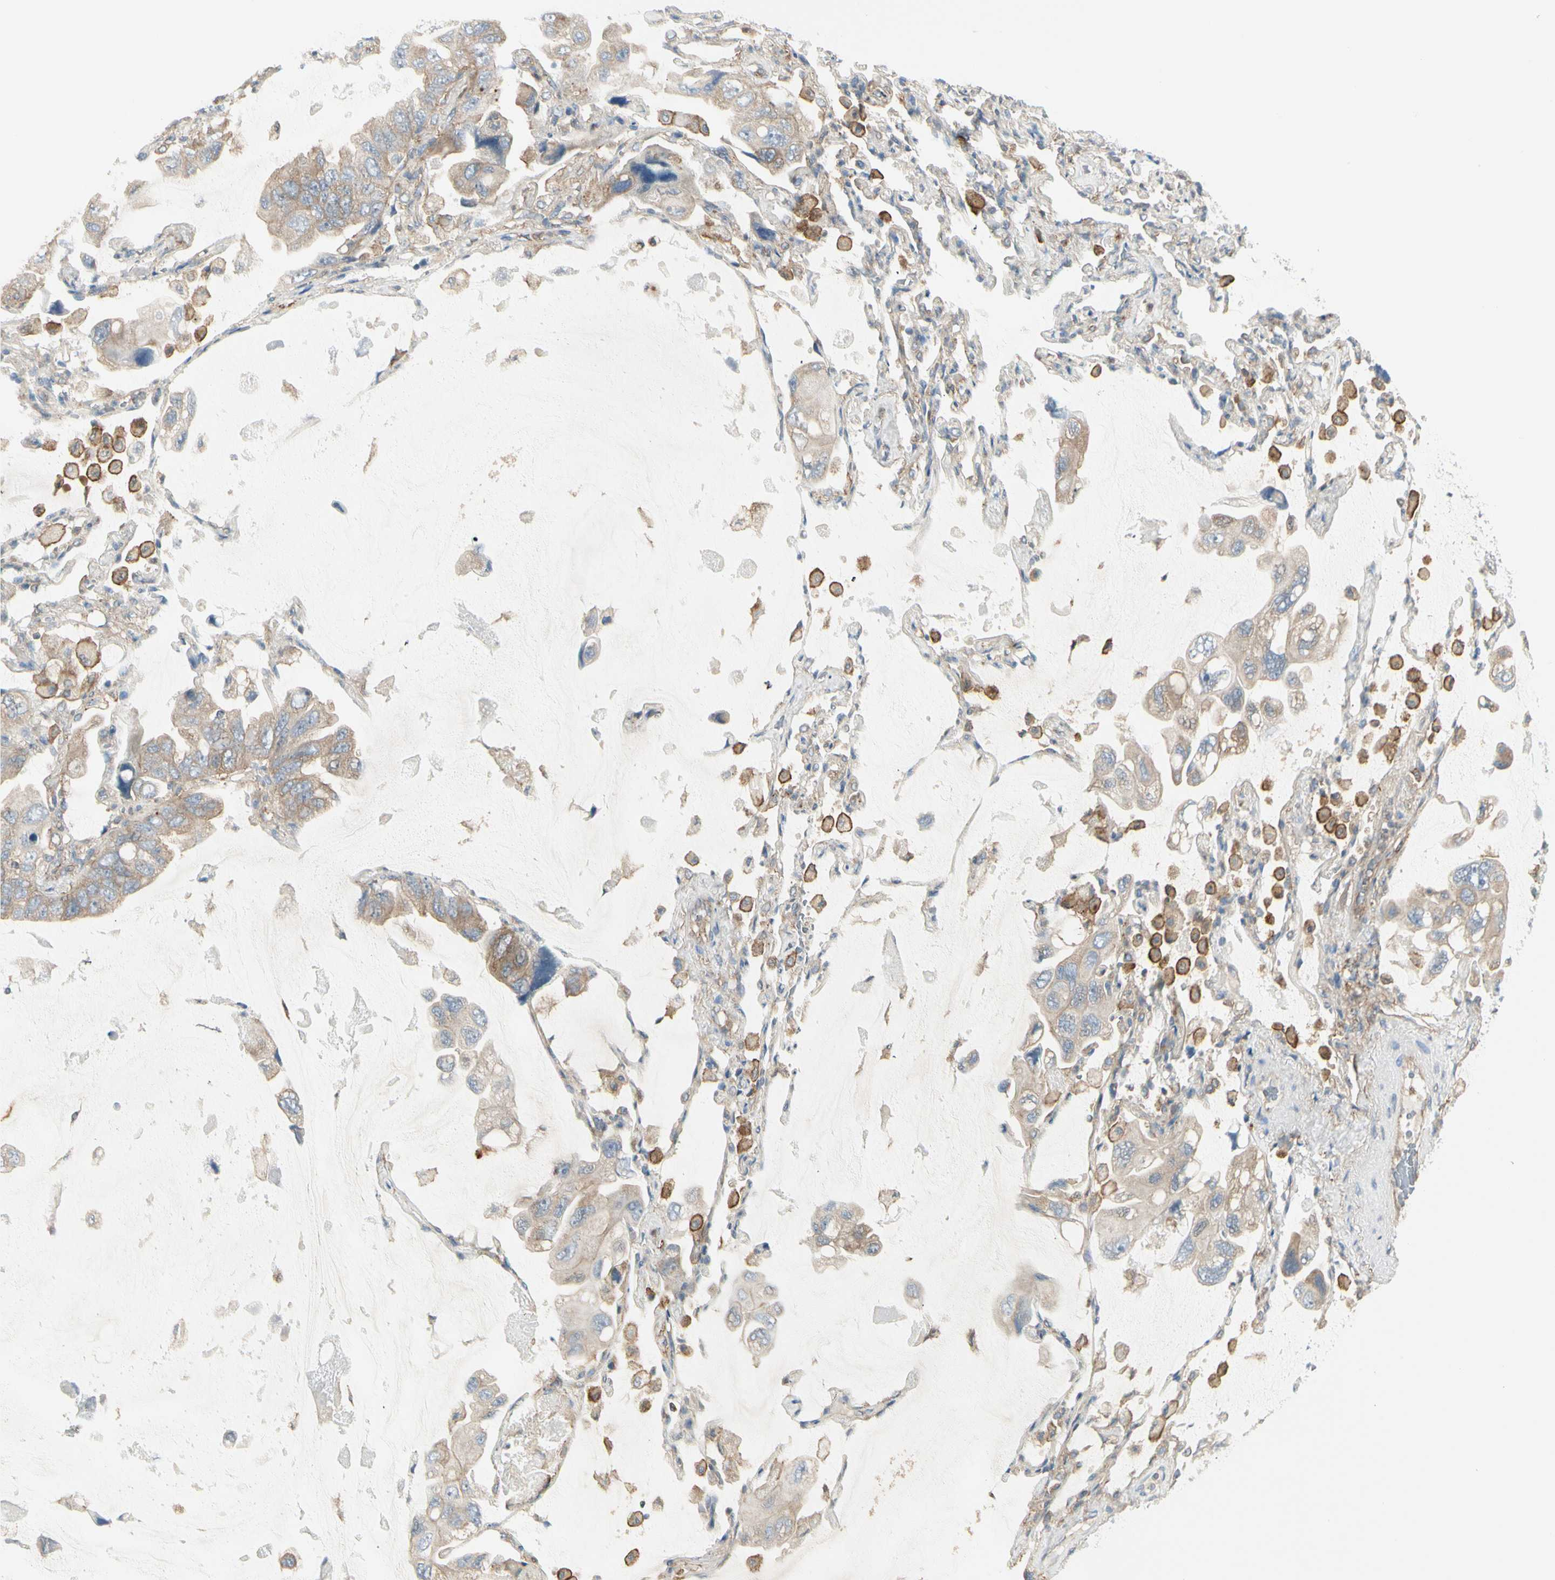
{"staining": {"intensity": "weak", "quantity": ">75%", "location": "cytoplasmic/membranous"}, "tissue": "lung cancer", "cell_type": "Tumor cells", "image_type": "cancer", "snomed": [{"axis": "morphology", "description": "Squamous cell carcinoma, NOS"}, {"axis": "topography", "description": "Lung"}], "caption": "Human lung cancer (squamous cell carcinoma) stained with a protein marker shows weak staining in tumor cells.", "gene": "AGFG1", "patient": {"sex": "female", "age": 73}}